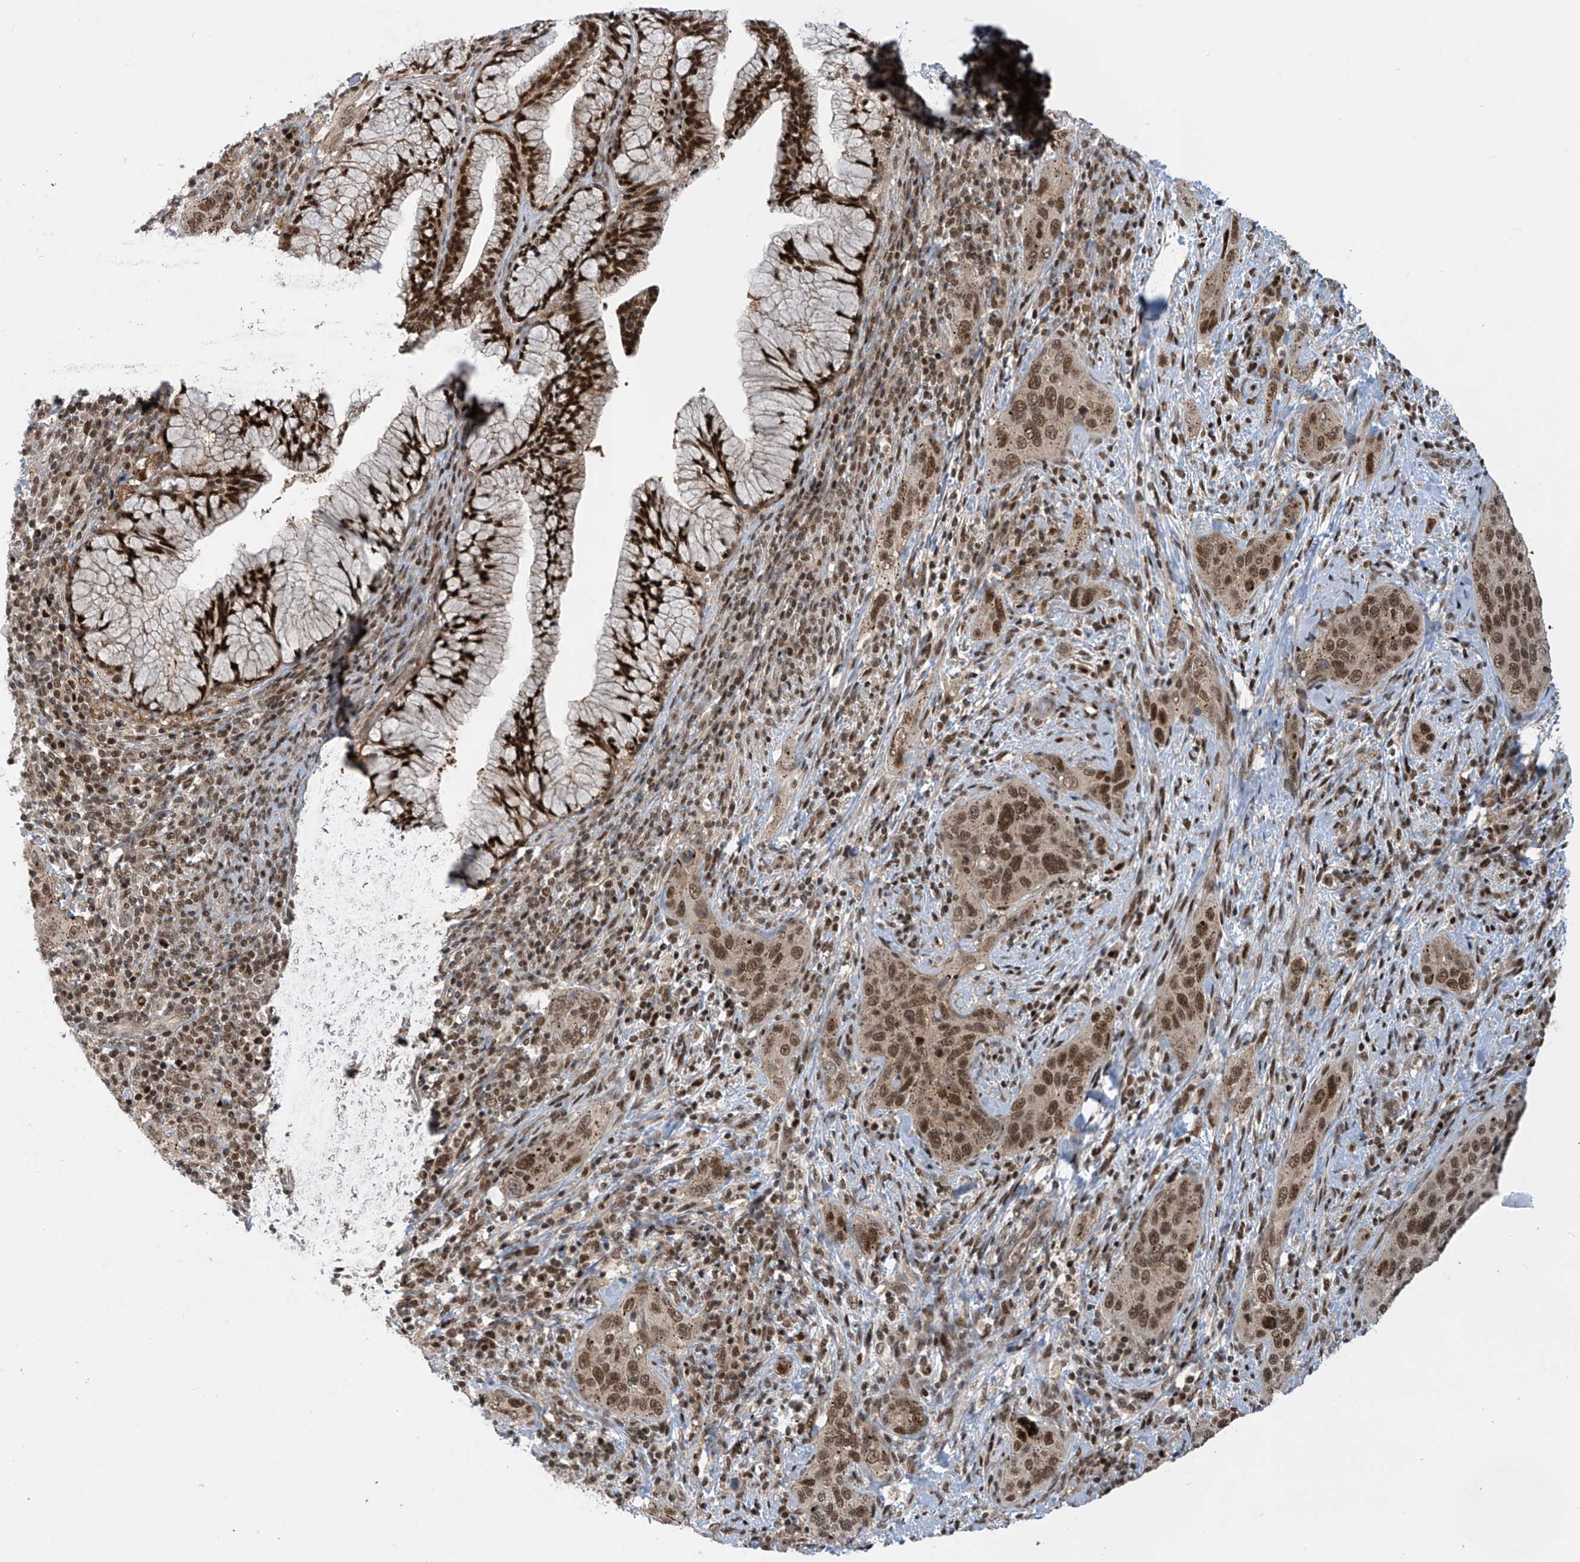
{"staining": {"intensity": "moderate", "quantity": ">75%", "location": "cytoplasmic/membranous,nuclear"}, "tissue": "cervical cancer", "cell_type": "Tumor cells", "image_type": "cancer", "snomed": [{"axis": "morphology", "description": "Squamous cell carcinoma, NOS"}, {"axis": "topography", "description": "Cervix"}], "caption": "Immunohistochemical staining of squamous cell carcinoma (cervical) reveals medium levels of moderate cytoplasmic/membranous and nuclear staining in about >75% of tumor cells. (DAB IHC with brightfield microscopy, high magnification).", "gene": "LAGE3", "patient": {"sex": "female", "age": 60}}